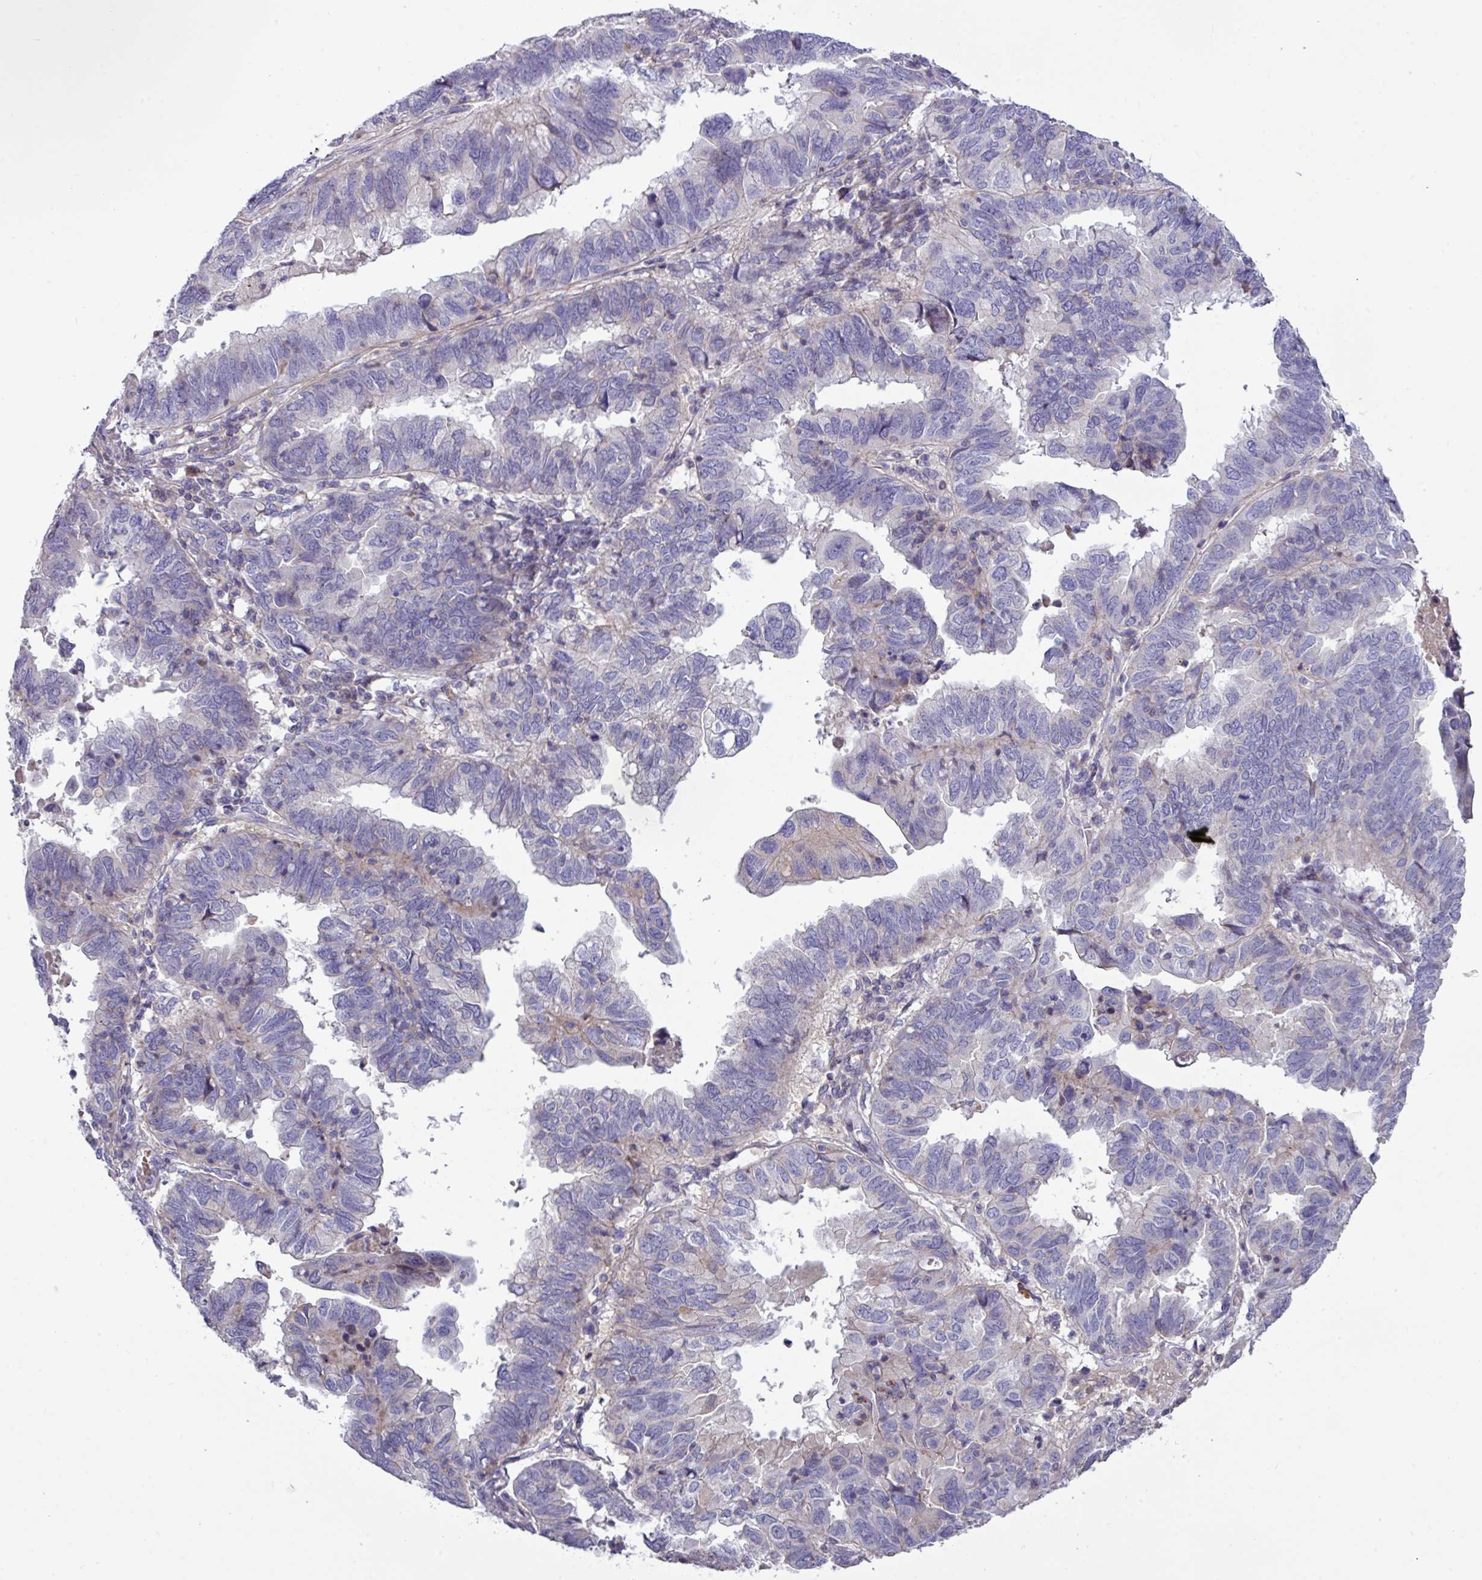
{"staining": {"intensity": "negative", "quantity": "none", "location": "none"}, "tissue": "endometrial cancer", "cell_type": "Tumor cells", "image_type": "cancer", "snomed": [{"axis": "morphology", "description": "Adenocarcinoma, NOS"}, {"axis": "topography", "description": "Uterus"}], "caption": "This is an immunohistochemistry (IHC) photomicrograph of human adenocarcinoma (endometrial). There is no expression in tumor cells.", "gene": "TNFSF12", "patient": {"sex": "female", "age": 77}}